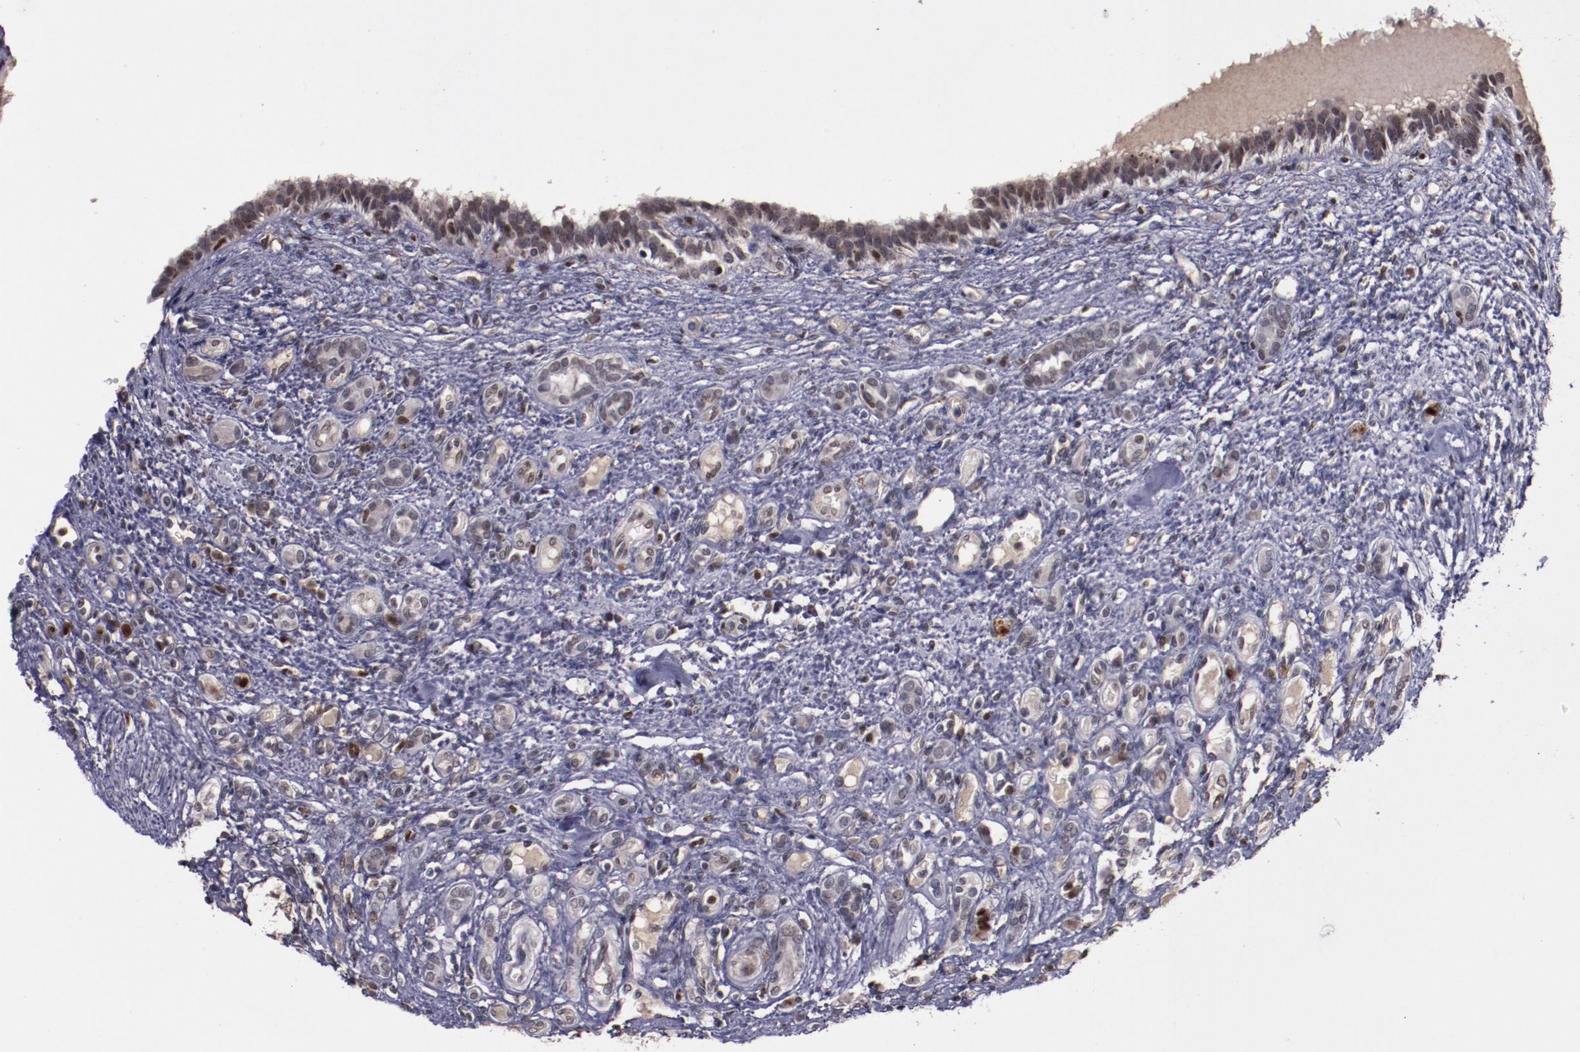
{"staining": {"intensity": "weak", "quantity": "<25%", "location": "nuclear"}, "tissue": "renal cancer", "cell_type": "Tumor cells", "image_type": "cancer", "snomed": [{"axis": "morphology", "description": "Inflammation, NOS"}, {"axis": "morphology", "description": "Adenocarcinoma, NOS"}, {"axis": "topography", "description": "Kidney"}], "caption": "Image shows no significant protein staining in tumor cells of renal cancer.", "gene": "CHEK2", "patient": {"sex": "male", "age": 68}}